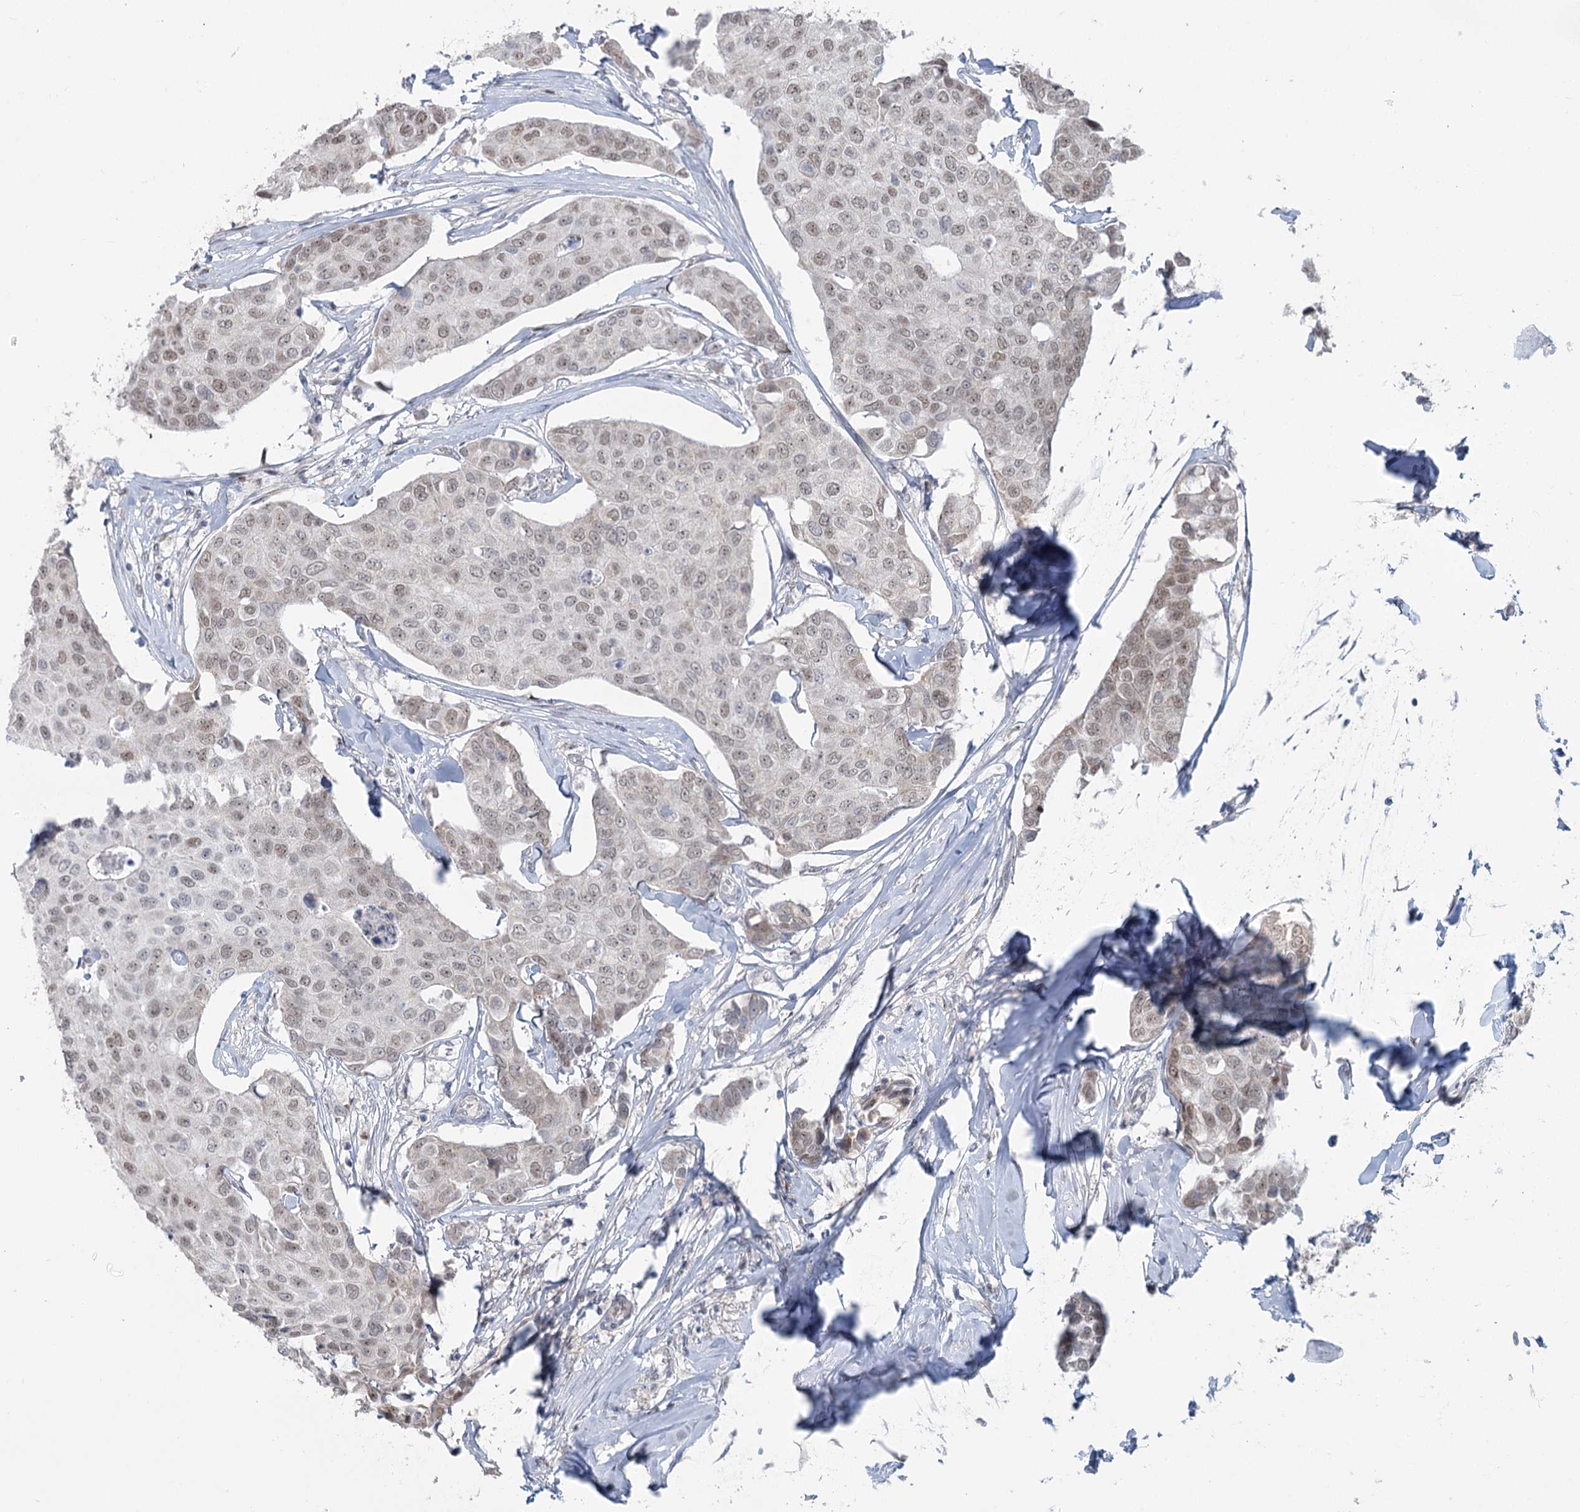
{"staining": {"intensity": "weak", "quantity": "25%-75%", "location": "nuclear"}, "tissue": "breast cancer", "cell_type": "Tumor cells", "image_type": "cancer", "snomed": [{"axis": "morphology", "description": "Duct carcinoma"}, {"axis": "topography", "description": "Breast"}], "caption": "Breast intraductal carcinoma stained with immunohistochemistry demonstrates weak nuclear positivity in approximately 25%-75% of tumor cells.", "gene": "MTG1", "patient": {"sex": "female", "age": 80}}